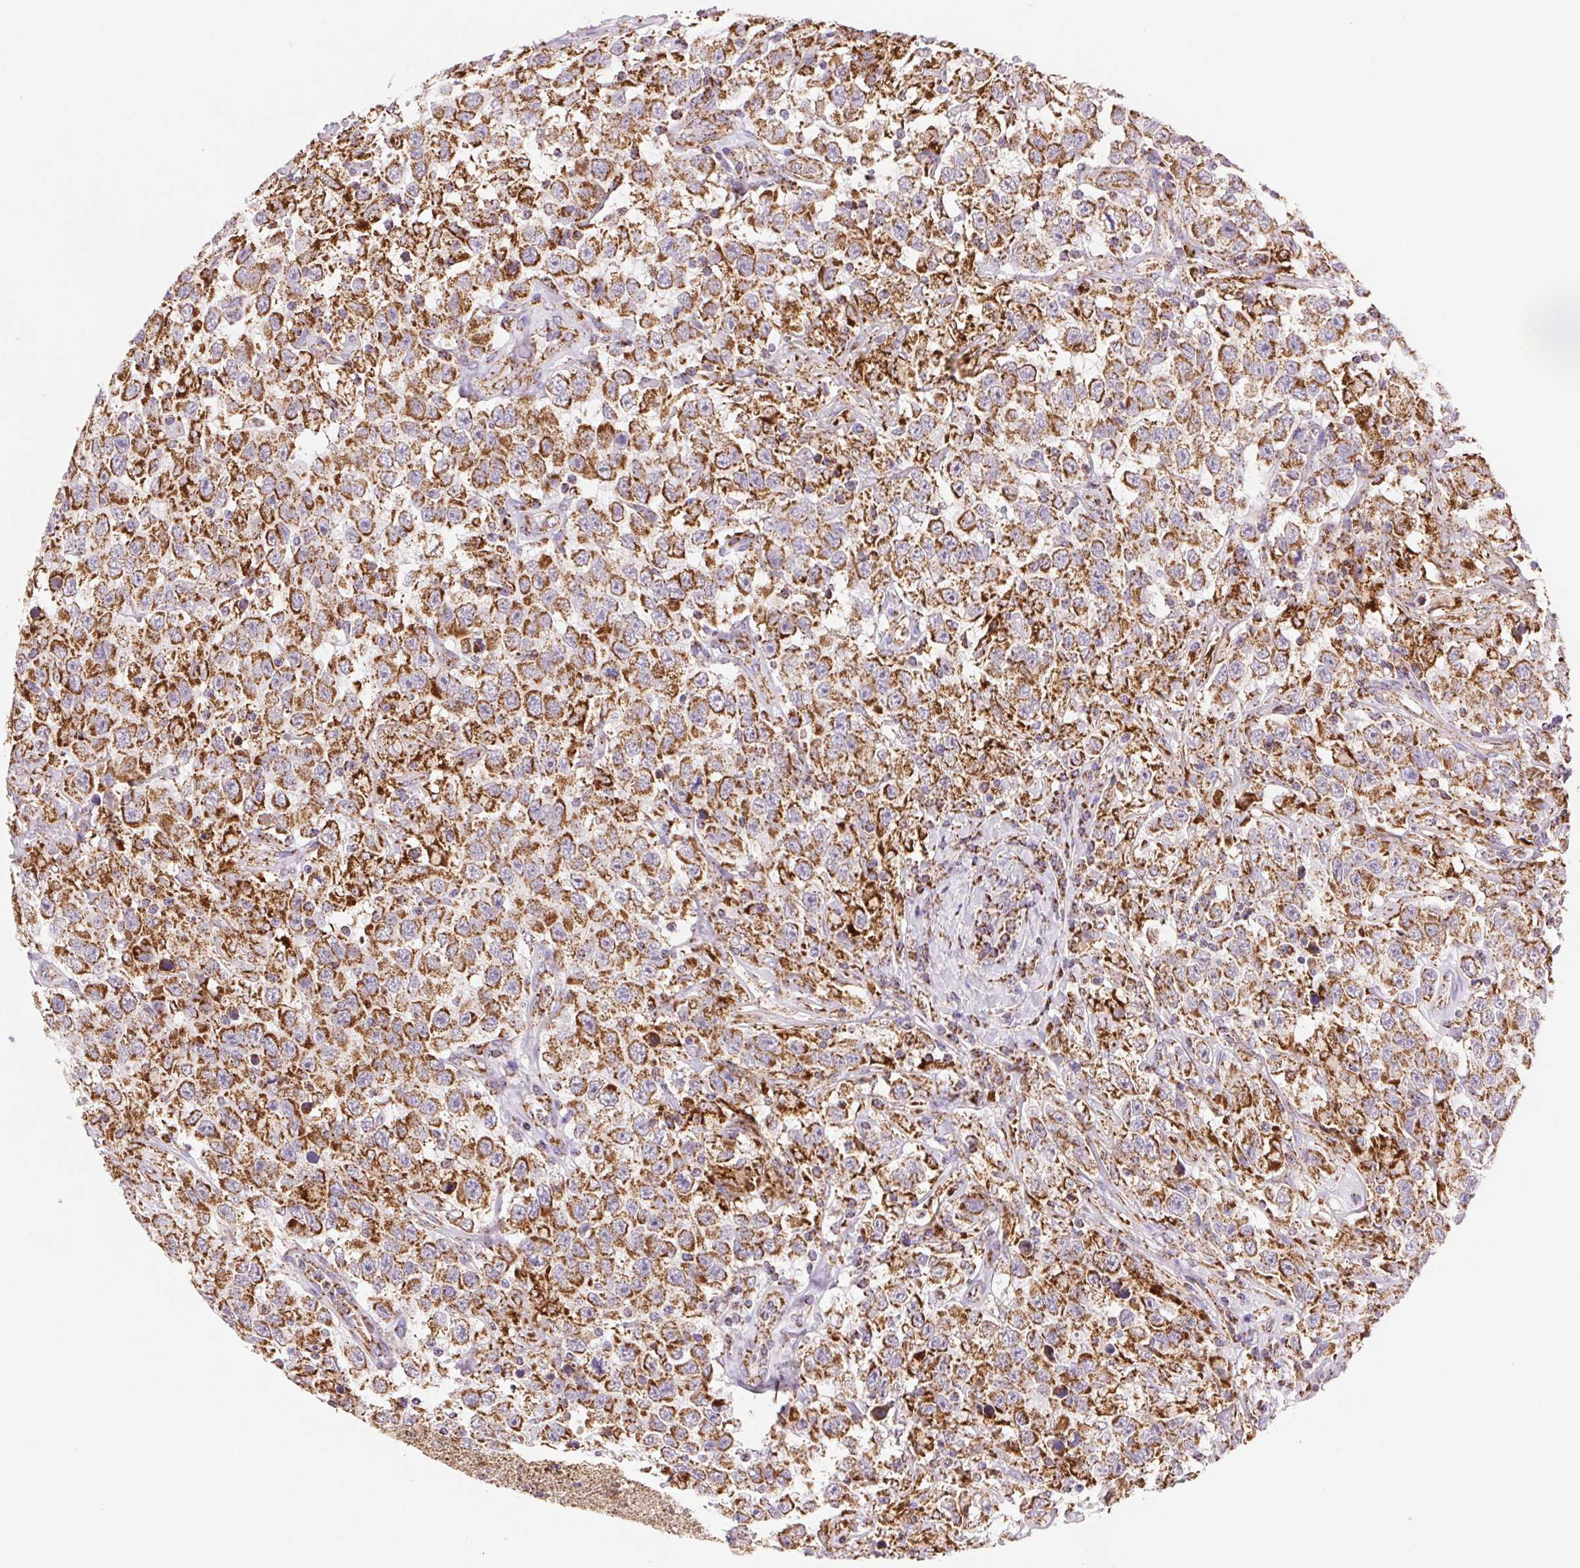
{"staining": {"intensity": "moderate", "quantity": ">75%", "location": "cytoplasmic/membranous"}, "tissue": "testis cancer", "cell_type": "Tumor cells", "image_type": "cancer", "snomed": [{"axis": "morphology", "description": "Seminoma, NOS"}, {"axis": "topography", "description": "Testis"}], "caption": "Brown immunohistochemical staining in human testis cancer (seminoma) exhibits moderate cytoplasmic/membranous positivity in about >75% of tumor cells.", "gene": "NIPSNAP2", "patient": {"sex": "male", "age": 41}}